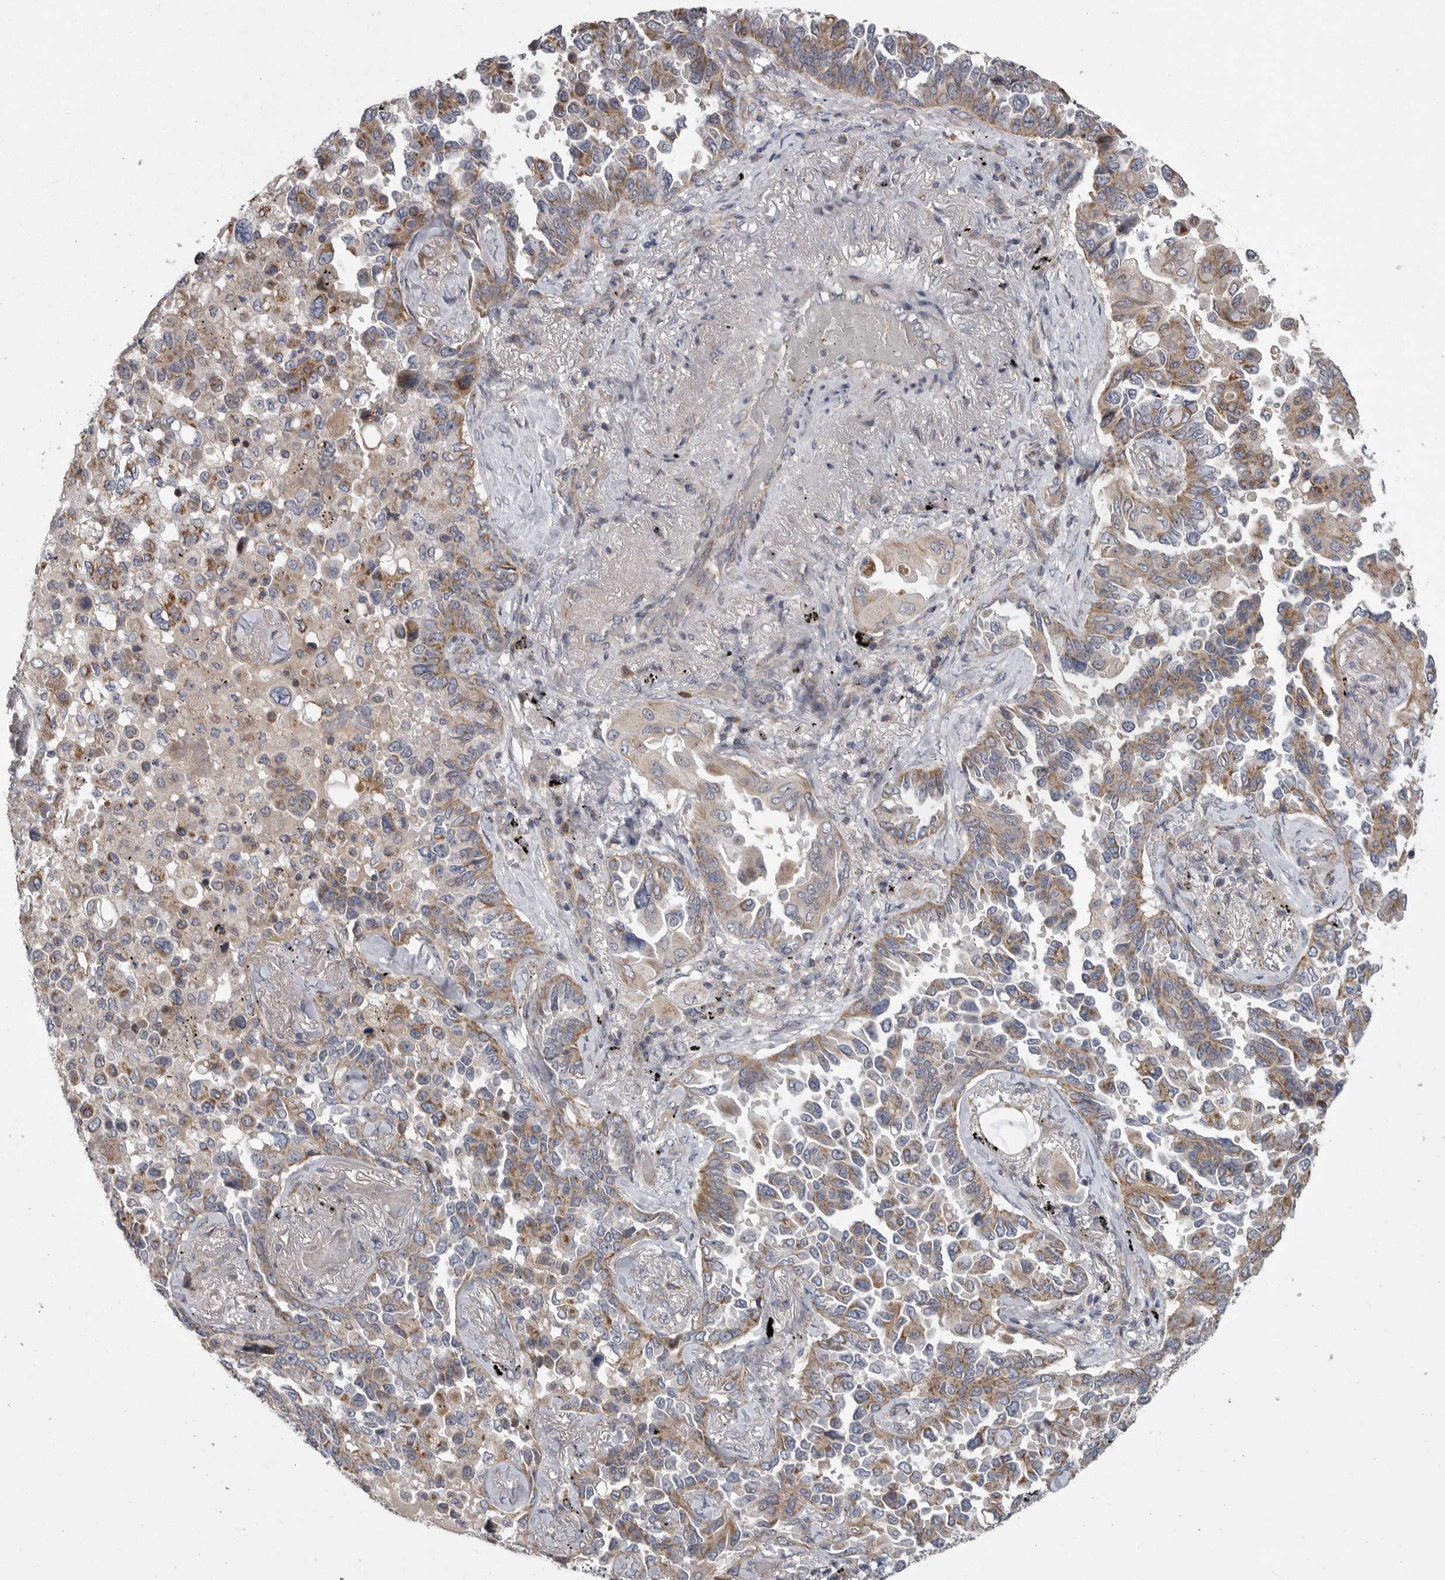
{"staining": {"intensity": "moderate", "quantity": "25%-75%", "location": "cytoplasmic/membranous"}, "tissue": "lung cancer", "cell_type": "Tumor cells", "image_type": "cancer", "snomed": [{"axis": "morphology", "description": "Adenocarcinoma, NOS"}, {"axis": "topography", "description": "Lung"}], "caption": "An immunohistochemistry (IHC) micrograph of tumor tissue is shown. Protein staining in brown highlights moderate cytoplasmic/membranous positivity in adenocarcinoma (lung) within tumor cells.", "gene": "CRP", "patient": {"sex": "female", "age": 67}}